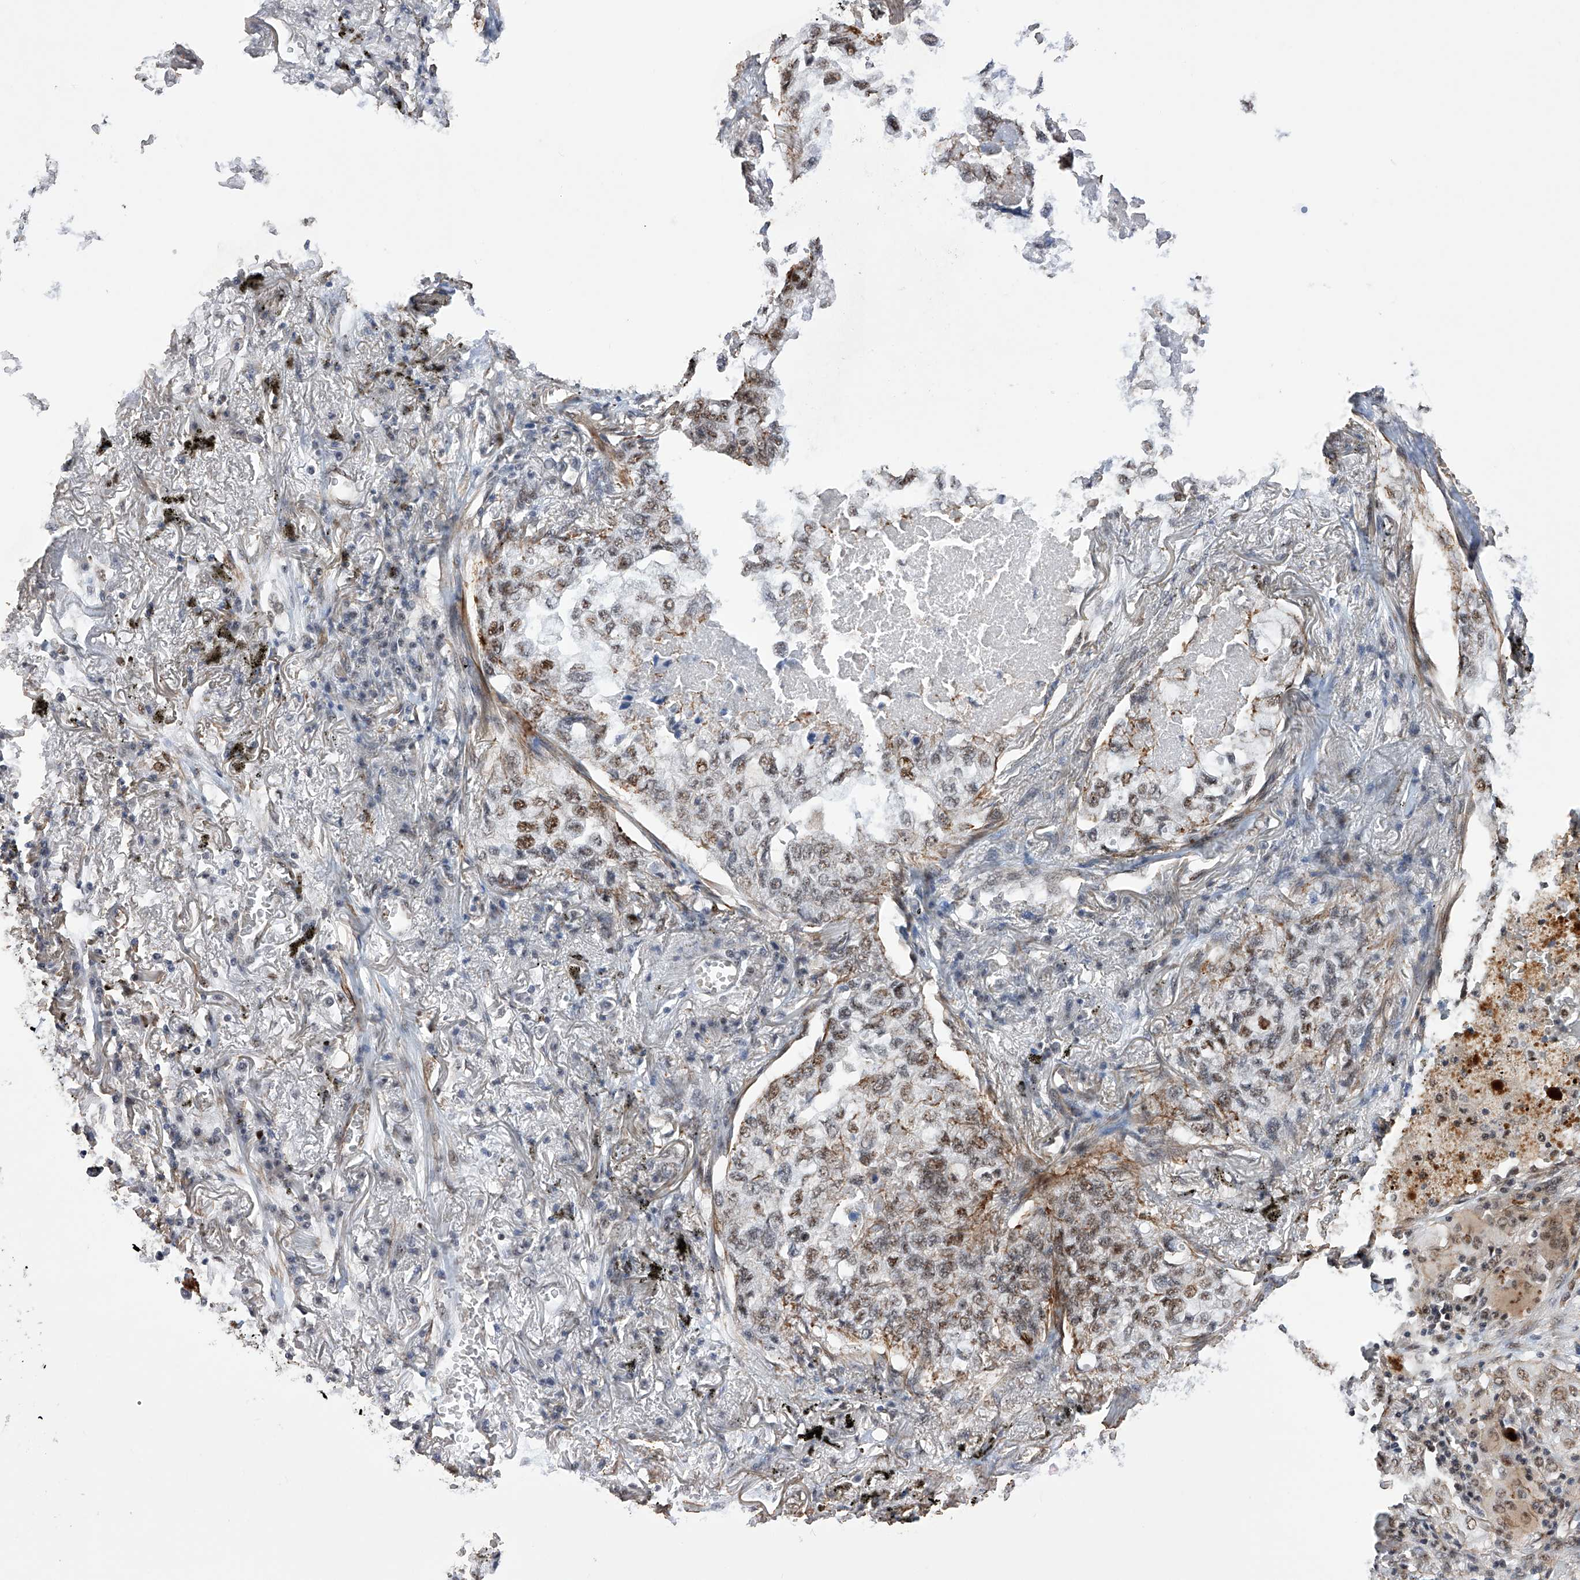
{"staining": {"intensity": "moderate", "quantity": "25%-75%", "location": "nuclear"}, "tissue": "lung cancer", "cell_type": "Tumor cells", "image_type": "cancer", "snomed": [{"axis": "morphology", "description": "Adenocarcinoma, NOS"}, {"axis": "topography", "description": "Lung"}], "caption": "Protein expression analysis of lung adenocarcinoma shows moderate nuclear staining in approximately 25%-75% of tumor cells. The staining was performed using DAB to visualize the protein expression in brown, while the nuclei were stained in blue with hematoxylin (Magnification: 20x).", "gene": "NFATC4", "patient": {"sex": "male", "age": 65}}